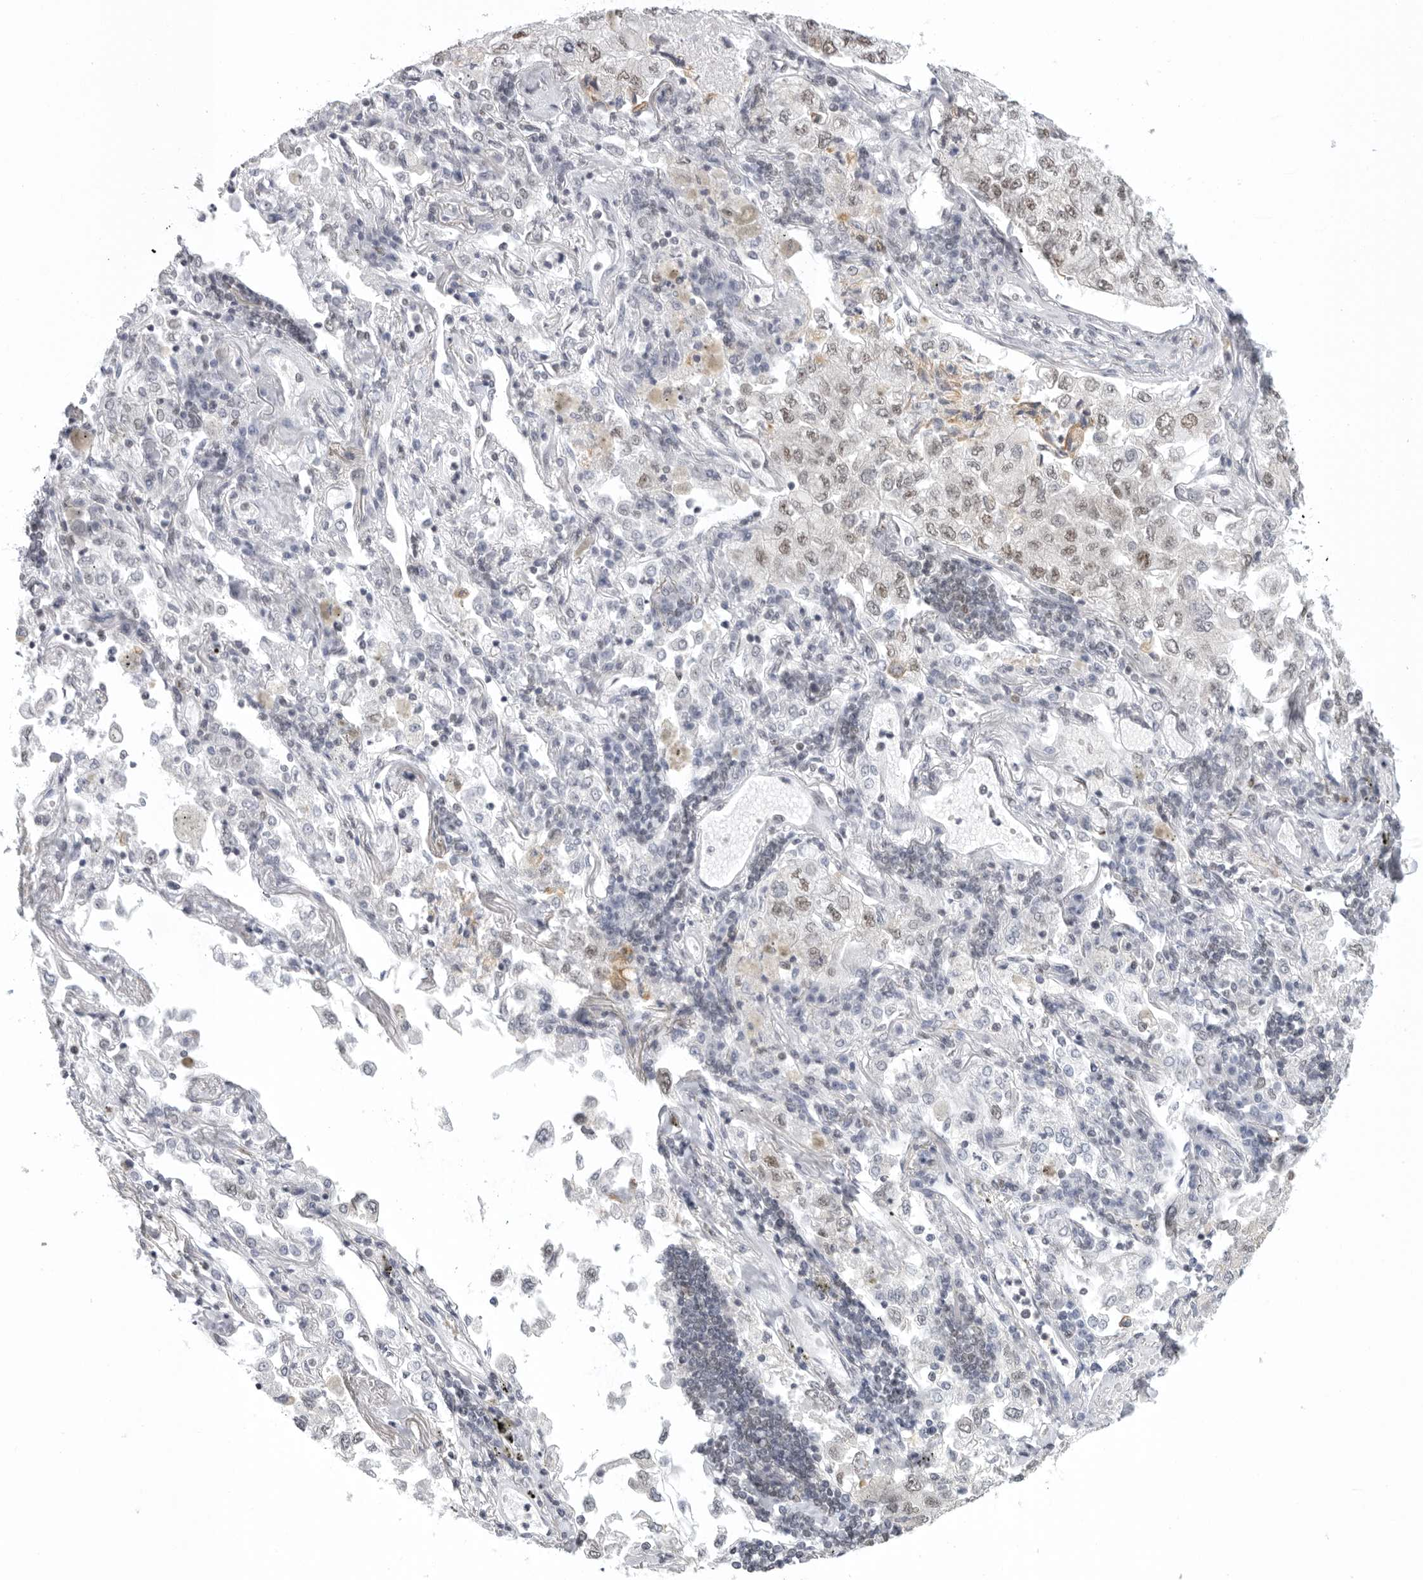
{"staining": {"intensity": "moderate", "quantity": ">75%", "location": "nuclear"}, "tissue": "lung cancer", "cell_type": "Tumor cells", "image_type": "cancer", "snomed": [{"axis": "morphology", "description": "Adenocarcinoma, NOS"}, {"axis": "topography", "description": "Lung"}], "caption": "Immunohistochemistry (IHC) of lung adenocarcinoma exhibits medium levels of moderate nuclear positivity in approximately >75% of tumor cells.", "gene": "RPA2", "patient": {"sex": "male", "age": 63}}